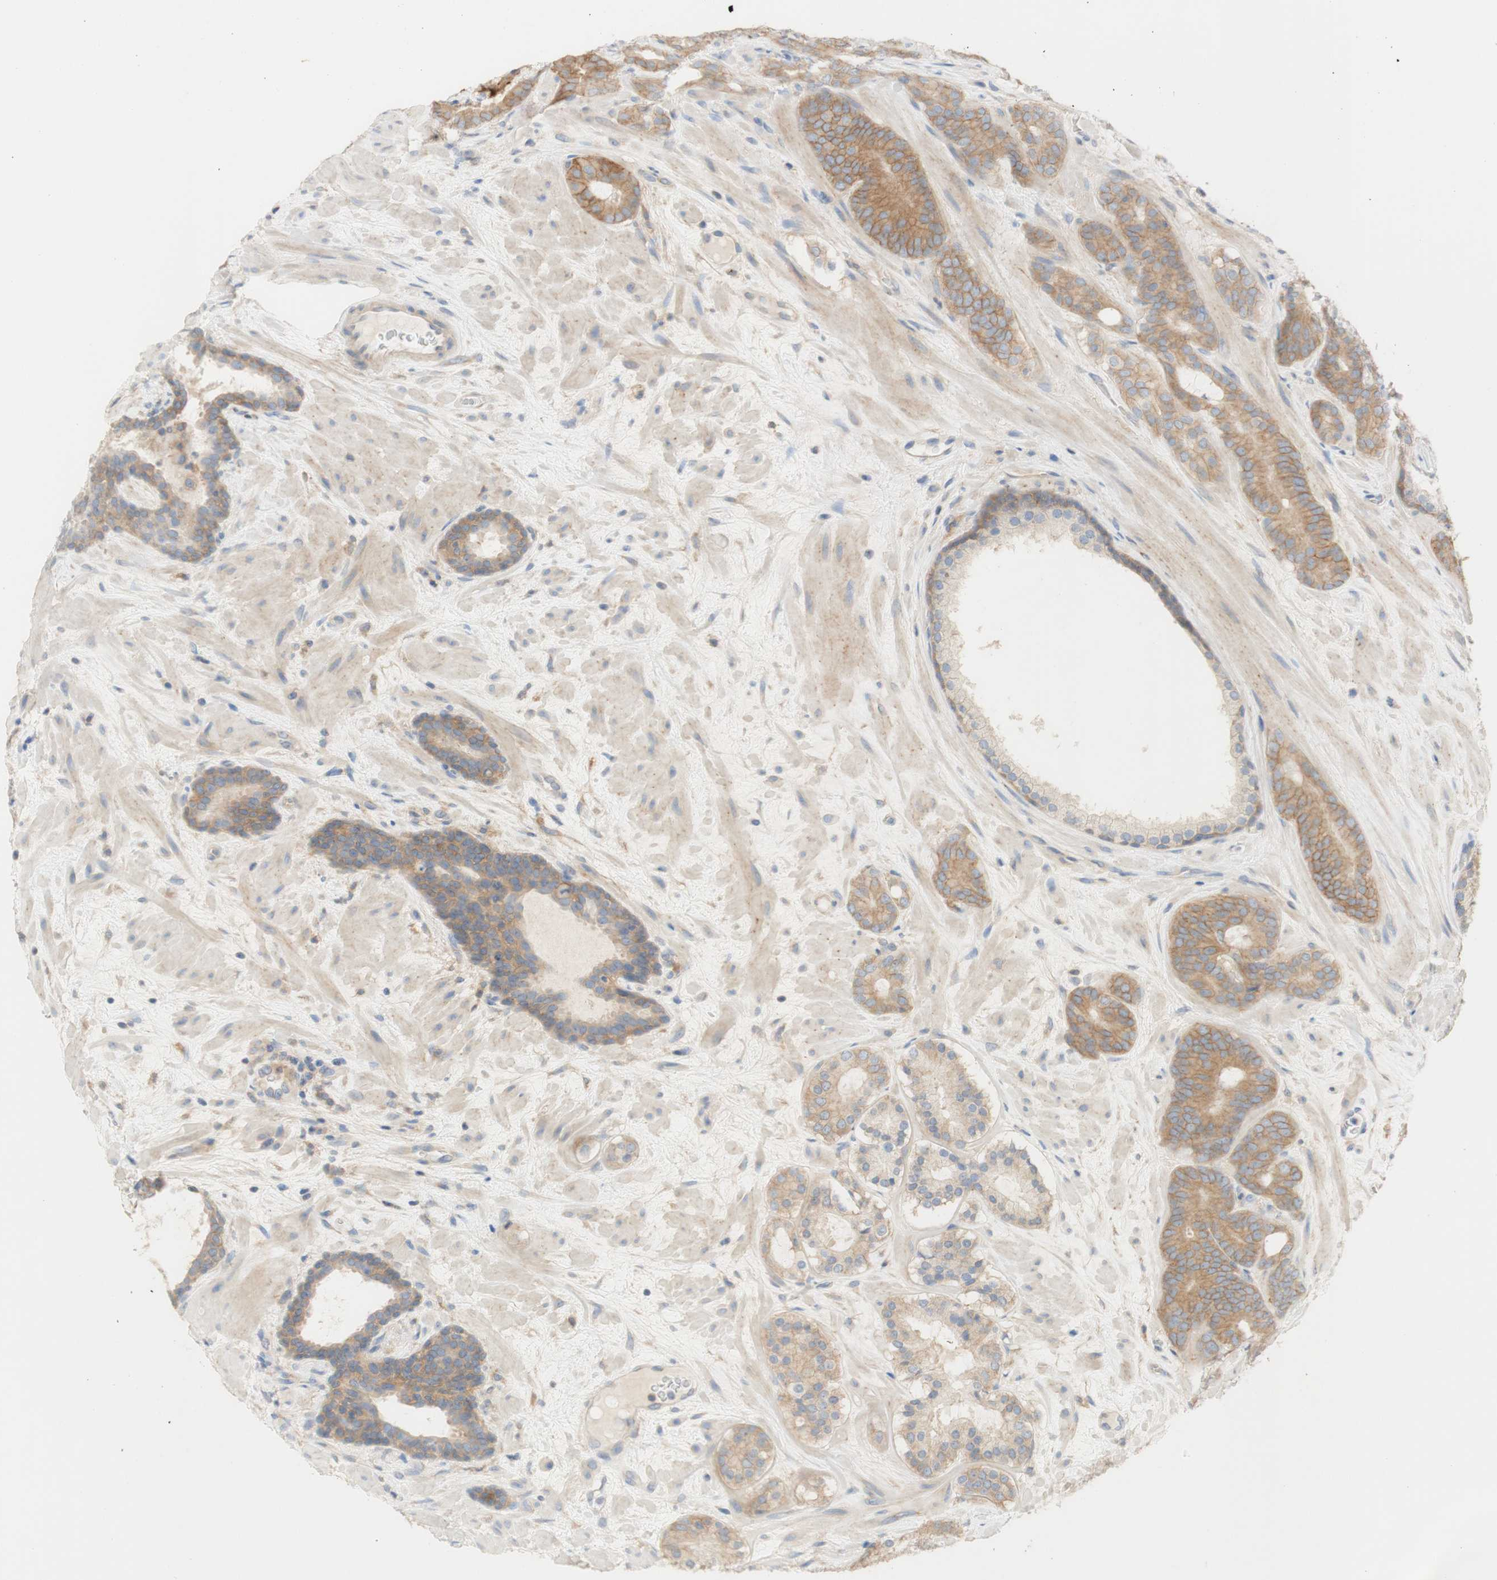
{"staining": {"intensity": "weak", "quantity": ">75%", "location": "cytoplasmic/membranous"}, "tissue": "prostate cancer", "cell_type": "Tumor cells", "image_type": "cancer", "snomed": [{"axis": "morphology", "description": "Adenocarcinoma, Low grade"}, {"axis": "topography", "description": "Prostate"}], "caption": "About >75% of tumor cells in human prostate cancer (adenocarcinoma (low-grade)) exhibit weak cytoplasmic/membranous protein expression as visualized by brown immunohistochemical staining.", "gene": "ATP2B1", "patient": {"sex": "male", "age": 63}}